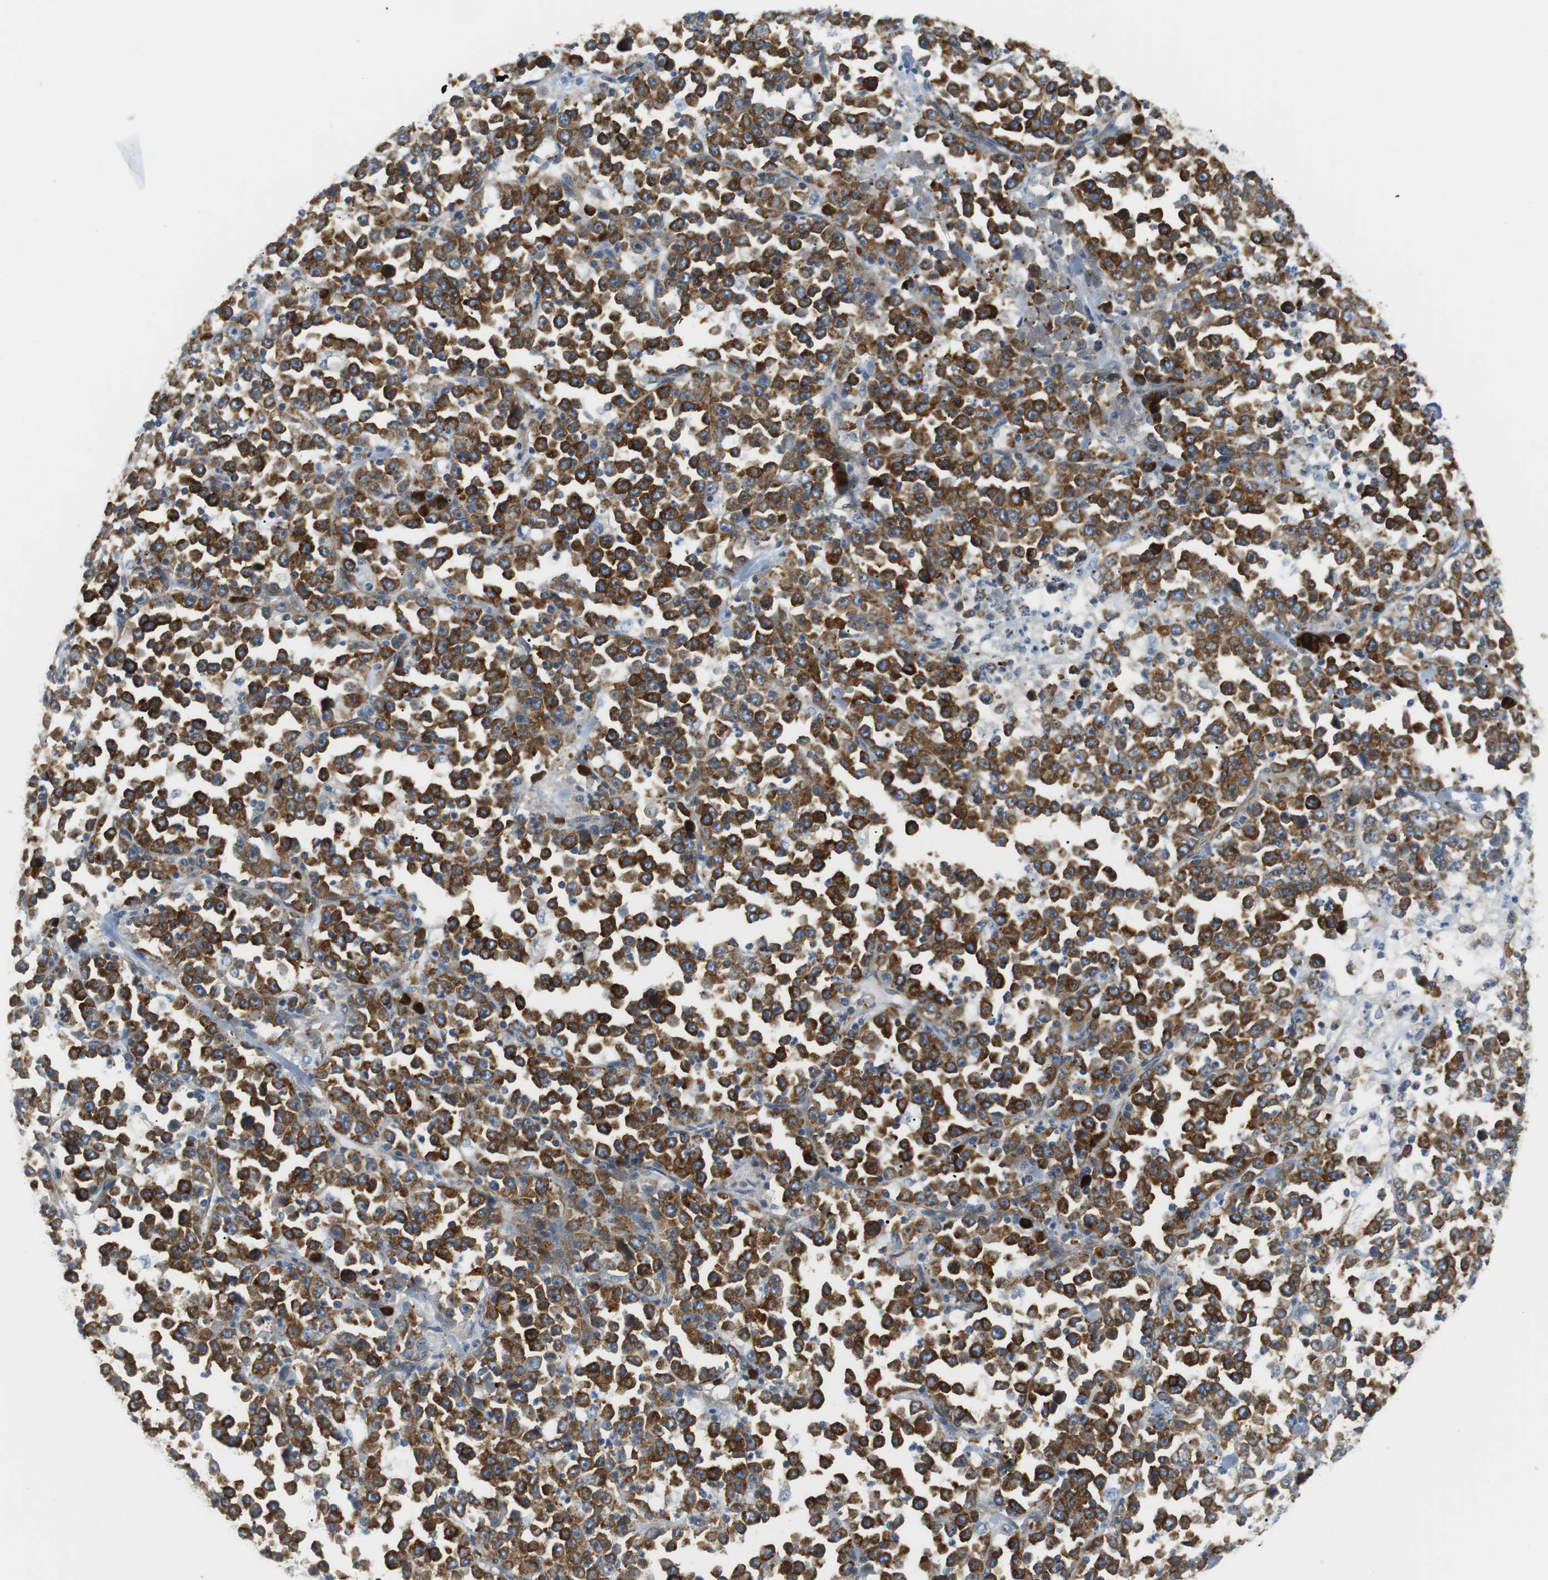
{"staining": {"intensity": "strong", "quantity": ">75%", "location": "cytoplasmic/membranous"}, "tissue": "stomach cancer", "cell_type": "Tumor cells", "image_type": "cancer", "snomed": [{"axis": "morphology", "description": "Normal tissue, NOS"}, {"axis": "morphology", "description": "Adenocarcinoma, NOS"}, {"axis": "topography", "description": "Stomach, upper"}, {"axis": "topography", "description": "Stomach"}], "caption": "DAB immunohistochemical staining of human stomach cancer (adenocarcinoma) demonstrates strong cytoplasmic/membranous protein expression in about >75% of tumor cells.", "gene": "TMEM200A", "patient": {"sex": "male", "age": 59}}